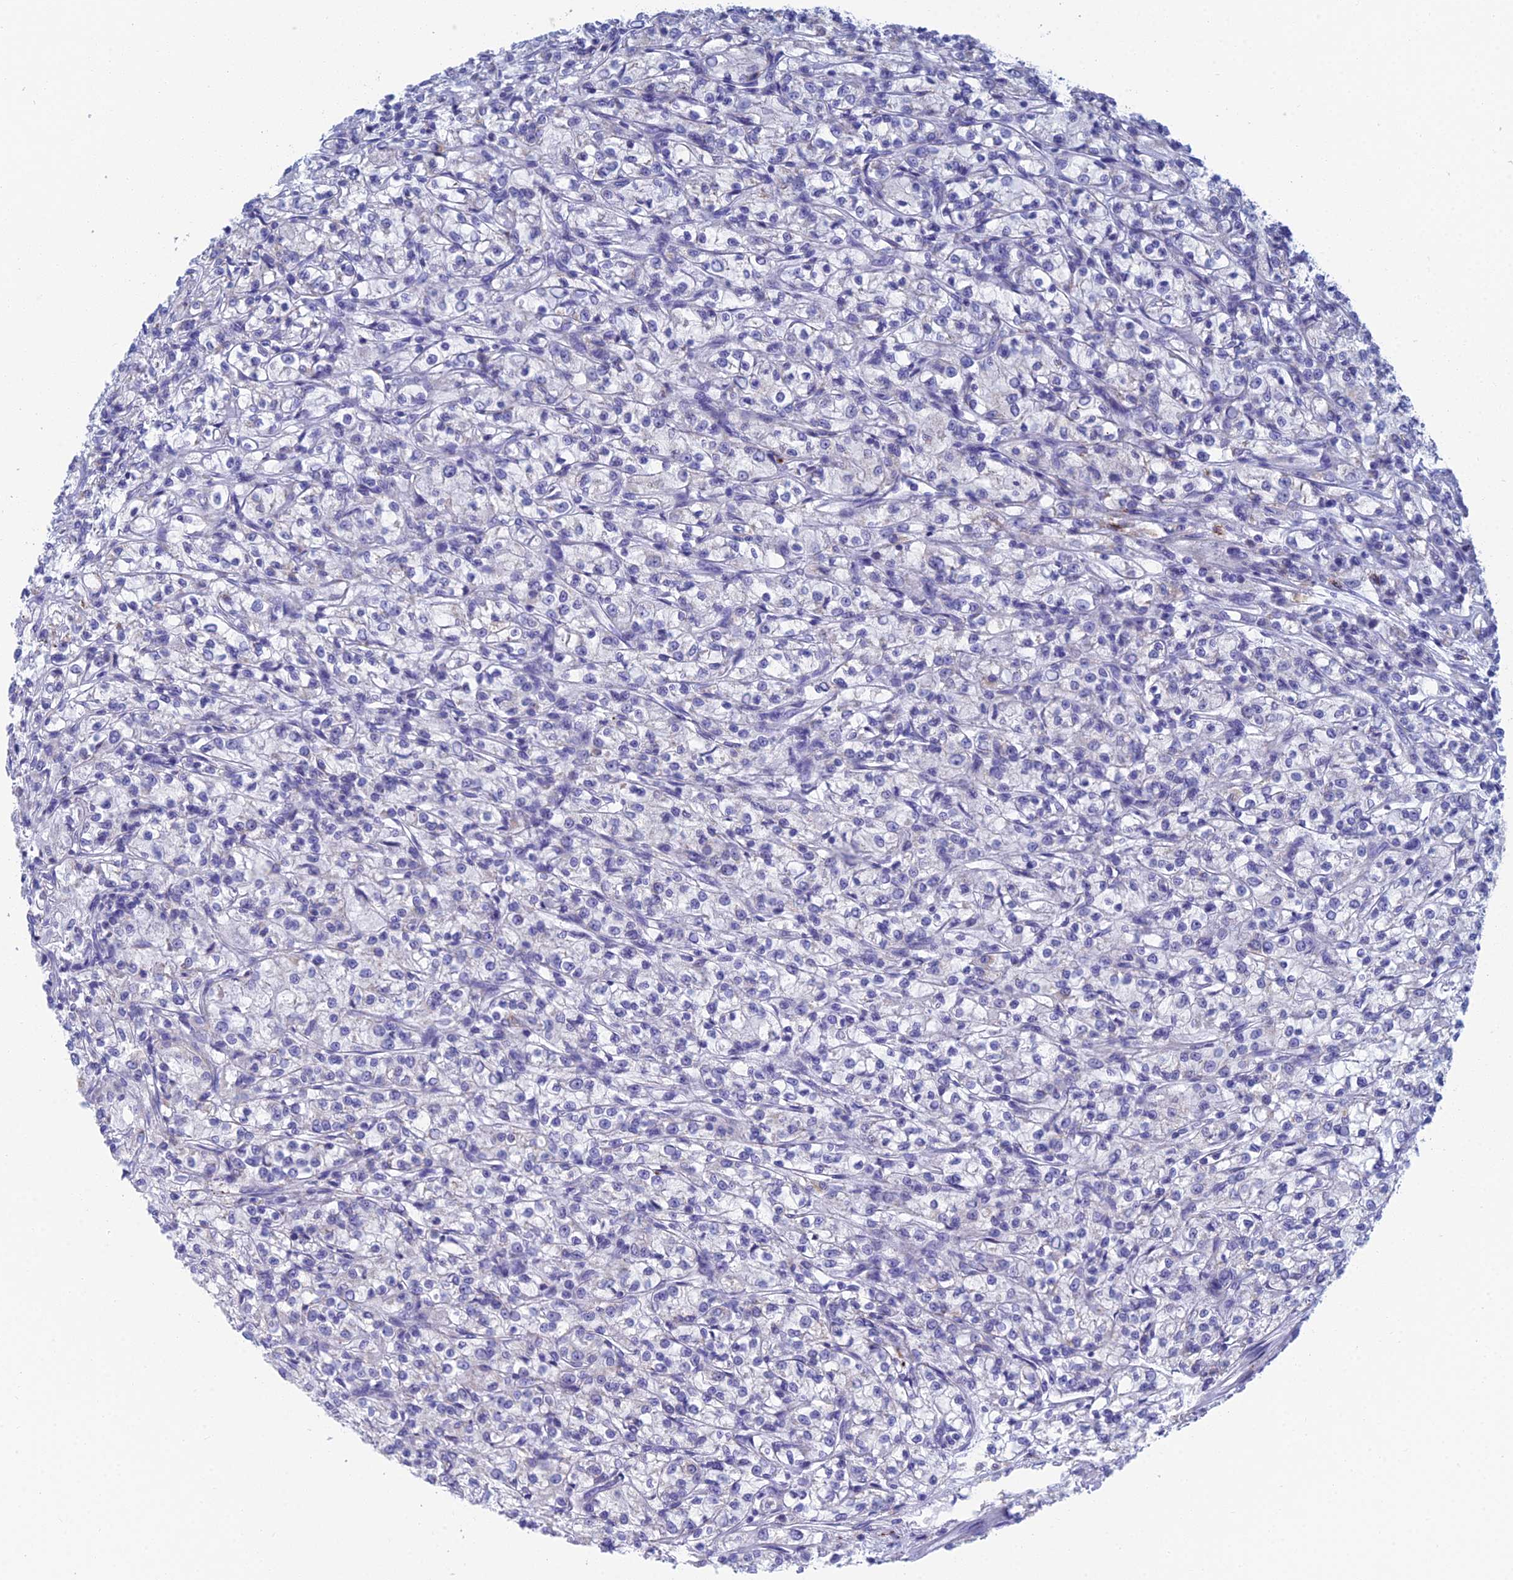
{"staining": {"intensity": "negative", "quantity": "none", "location": "none"}, "tissue": "renal cancer", "cell_type": "Tumor cells", "image_type": "cancer", "snomed": [{"axis": "morphology", "description": "Adenocarcinoma, NOS"}, {"axis": "topography", "description": "Kidney"}], "caption": "Protein analysis of renal cancer shows no significant expression in tumor cells.", "gene": "CFAP210", "patient": {"sex": "female", "age": 59}}